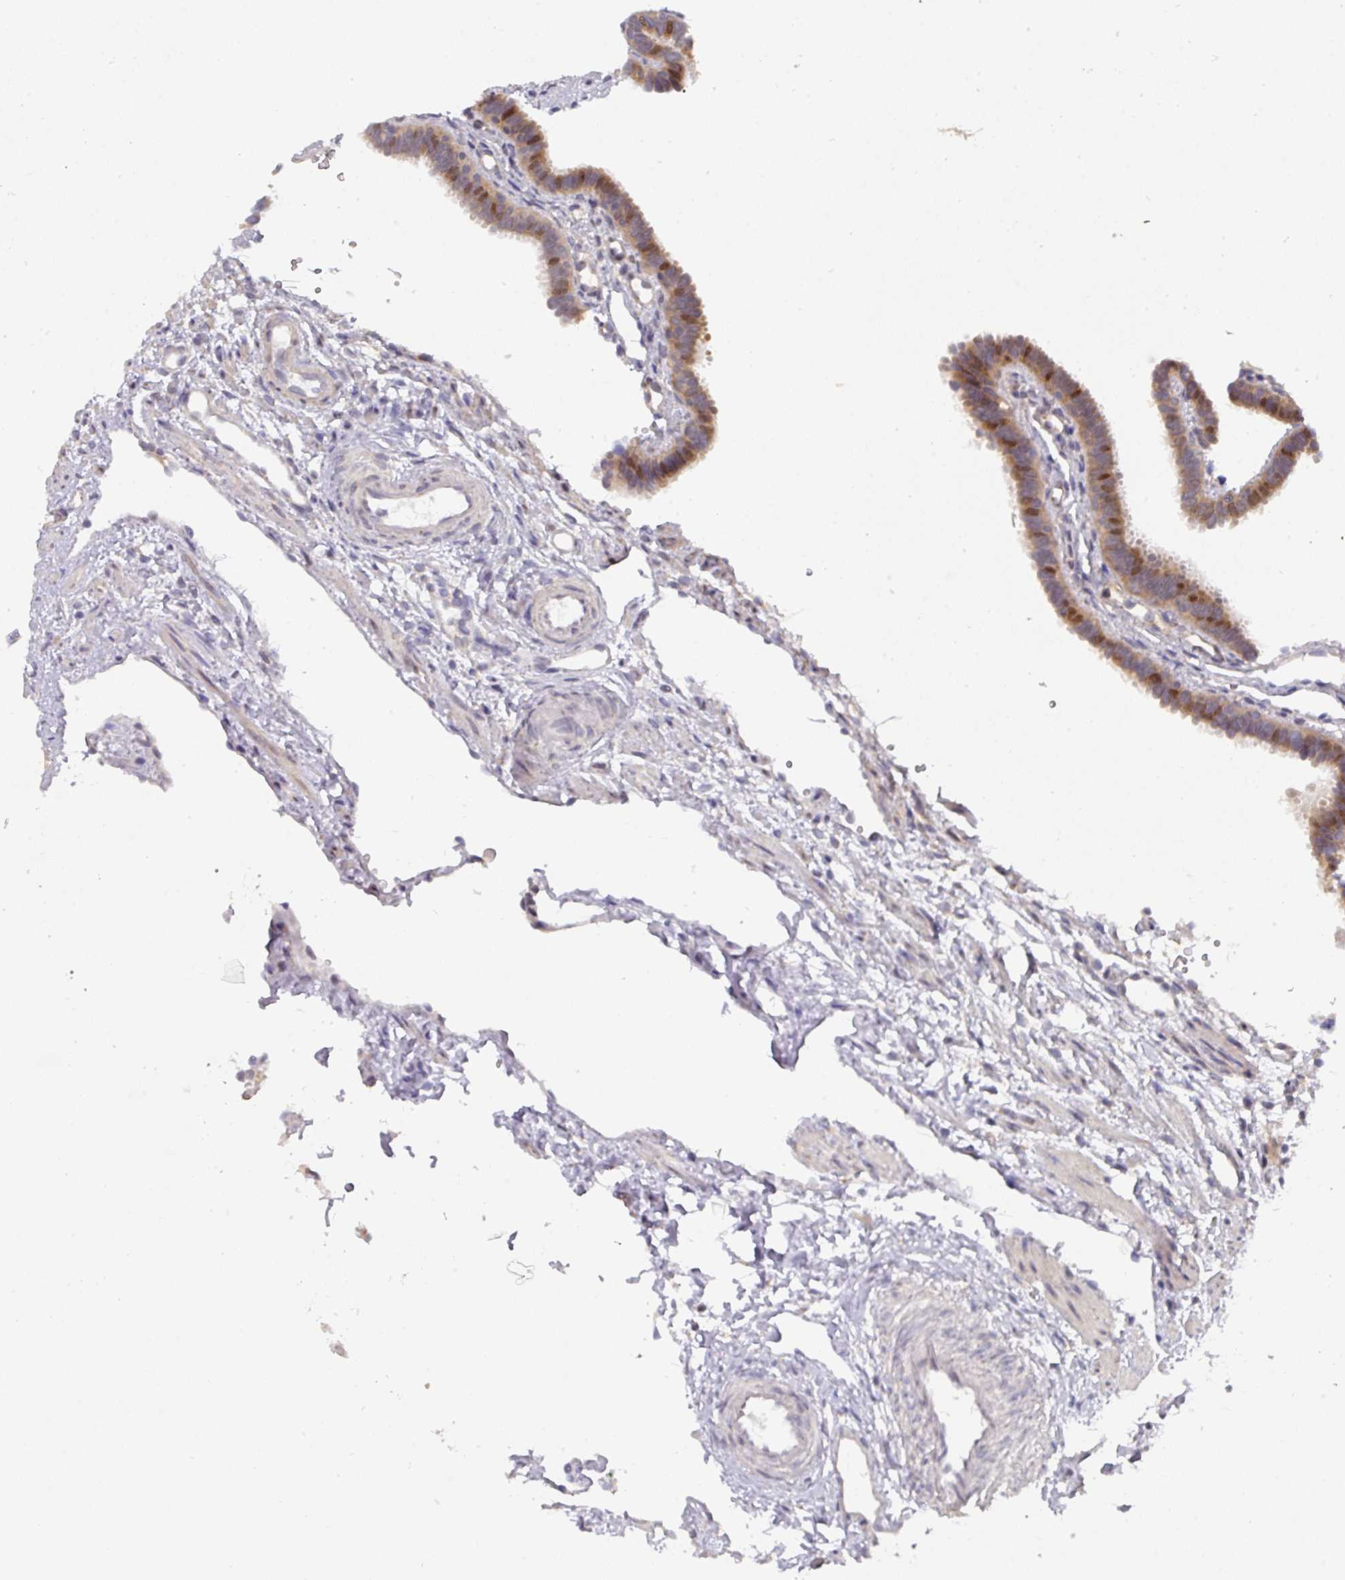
{"staining": {"intensity": "moderate", "quantity": "25%-75%", "location": "cytoplasmic/membranous,nuclear"}, "tissue": "fallopian tube", "cell_type": "Glandular cells", "image_type": "normal", "snomed": [{"axis": "morphology", "description": "Normal tissue, NOS"}, {"axis": "topography", "description": "Fallopian tube"}], "caption": "Protein staining by IHC demonstrates moderate cytoplasmic/membranous,nuclear positivity in approximately 25%-75% of glandular cells in benign fallopian tube.", "gene": "C18orf25", "patient": {"sex": "female", "age": 37}}